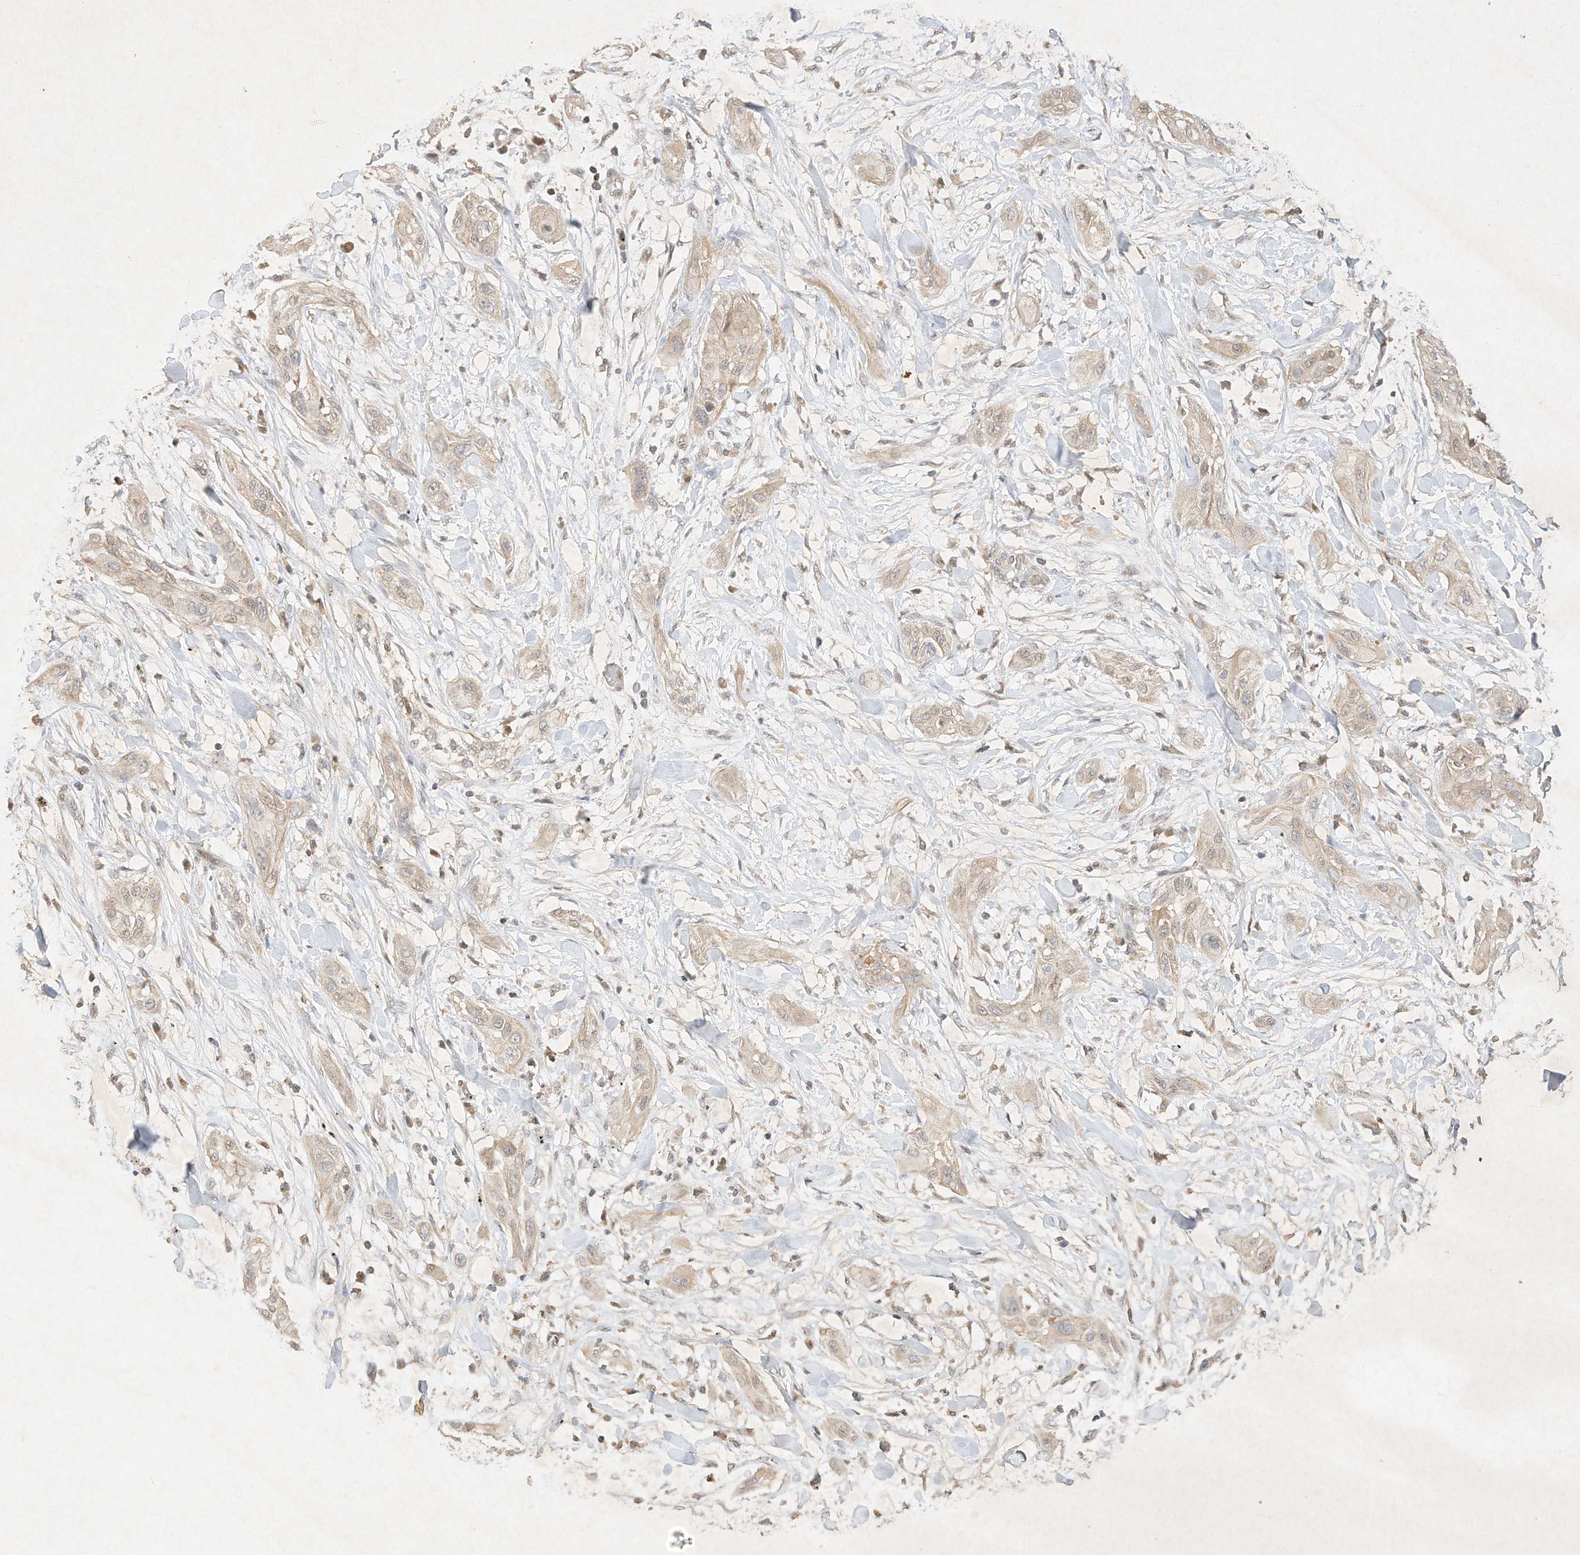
{"staining": {"intensity": "weak", "quantity": "25%-75%", "location": "cytoplasmic/membranous"}, "tissue": "lung cancer", "cell_type": "Tumor cells", "image_type": "cancer", "snomed": [{"axis": "morphology", "description": "Squamous cell carcinoma, NOS"}, {"axis": "topography", "description": "Lung"}], "caption": "The micrograph reveals staining of lung squamous cell carcinoma, revealing weak cytoplasmic/membranous protein positivity (brown color) within tumor cells. The protein of interest is shown in brown color, while the nuclei are stained blue.", "gene": "BTRC", "patient": {"sex": "female", "age": 47}}